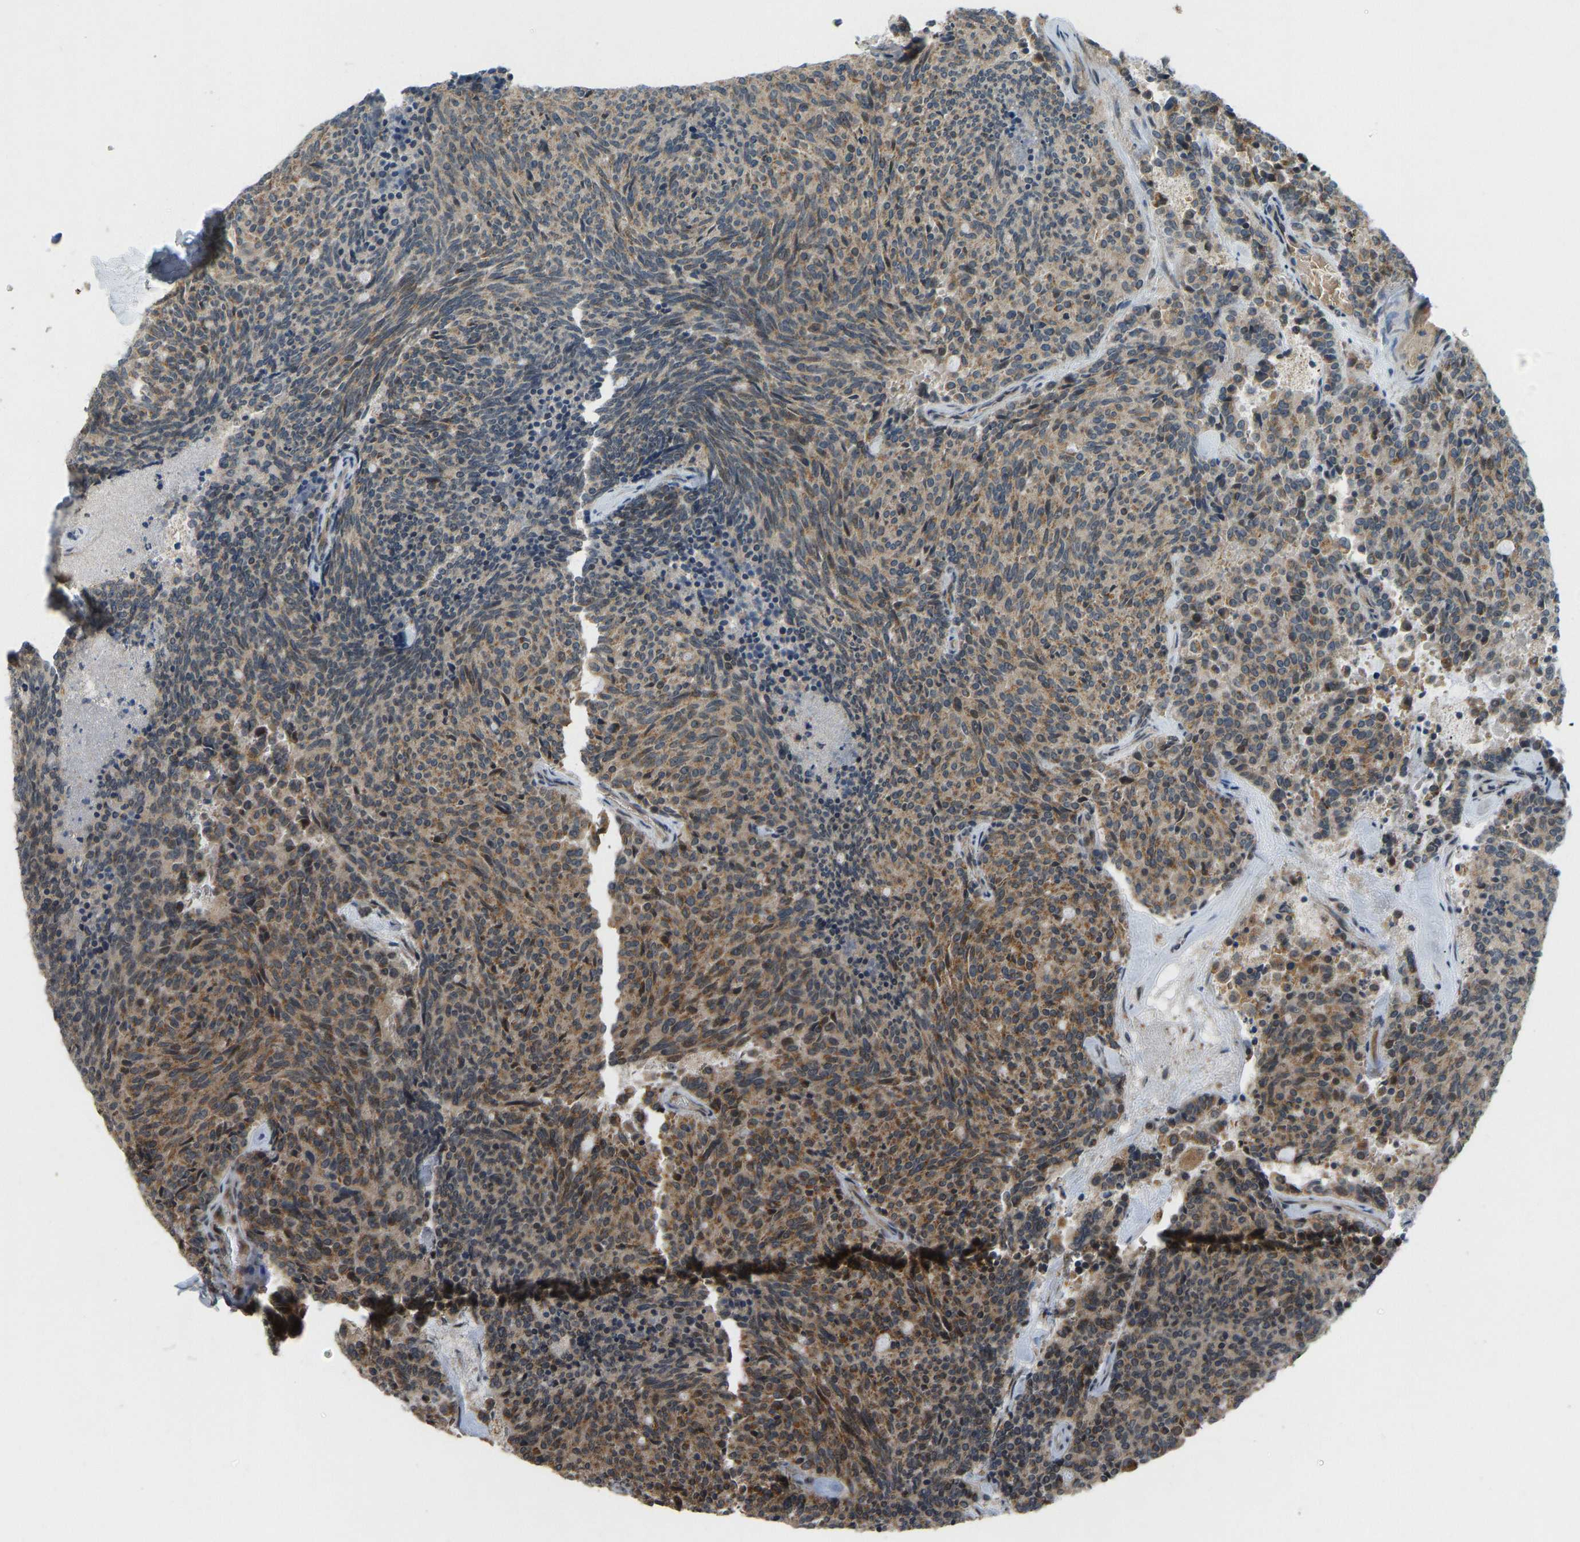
{"staining": {"intensity": "moderate", "quantity": ">75%", "location": "cytoplasmic/membranous"}, "tissue": "carcinoid", "cell_type": "Tumor cells", "image_type": "cancer", "snomed": [{"axis": "morphology", "description": "Carcinoid, malignant, NOS"}, {"axis": "topography", "description": "Pancreas"}], "caption": "Moderate cytoplasmic/membranous expression for a protein is identified in about >75% of tumor cells of carcinoid using IHC.", "gene": "ACADS", "patient": {"sex": "female", "age": 54}}